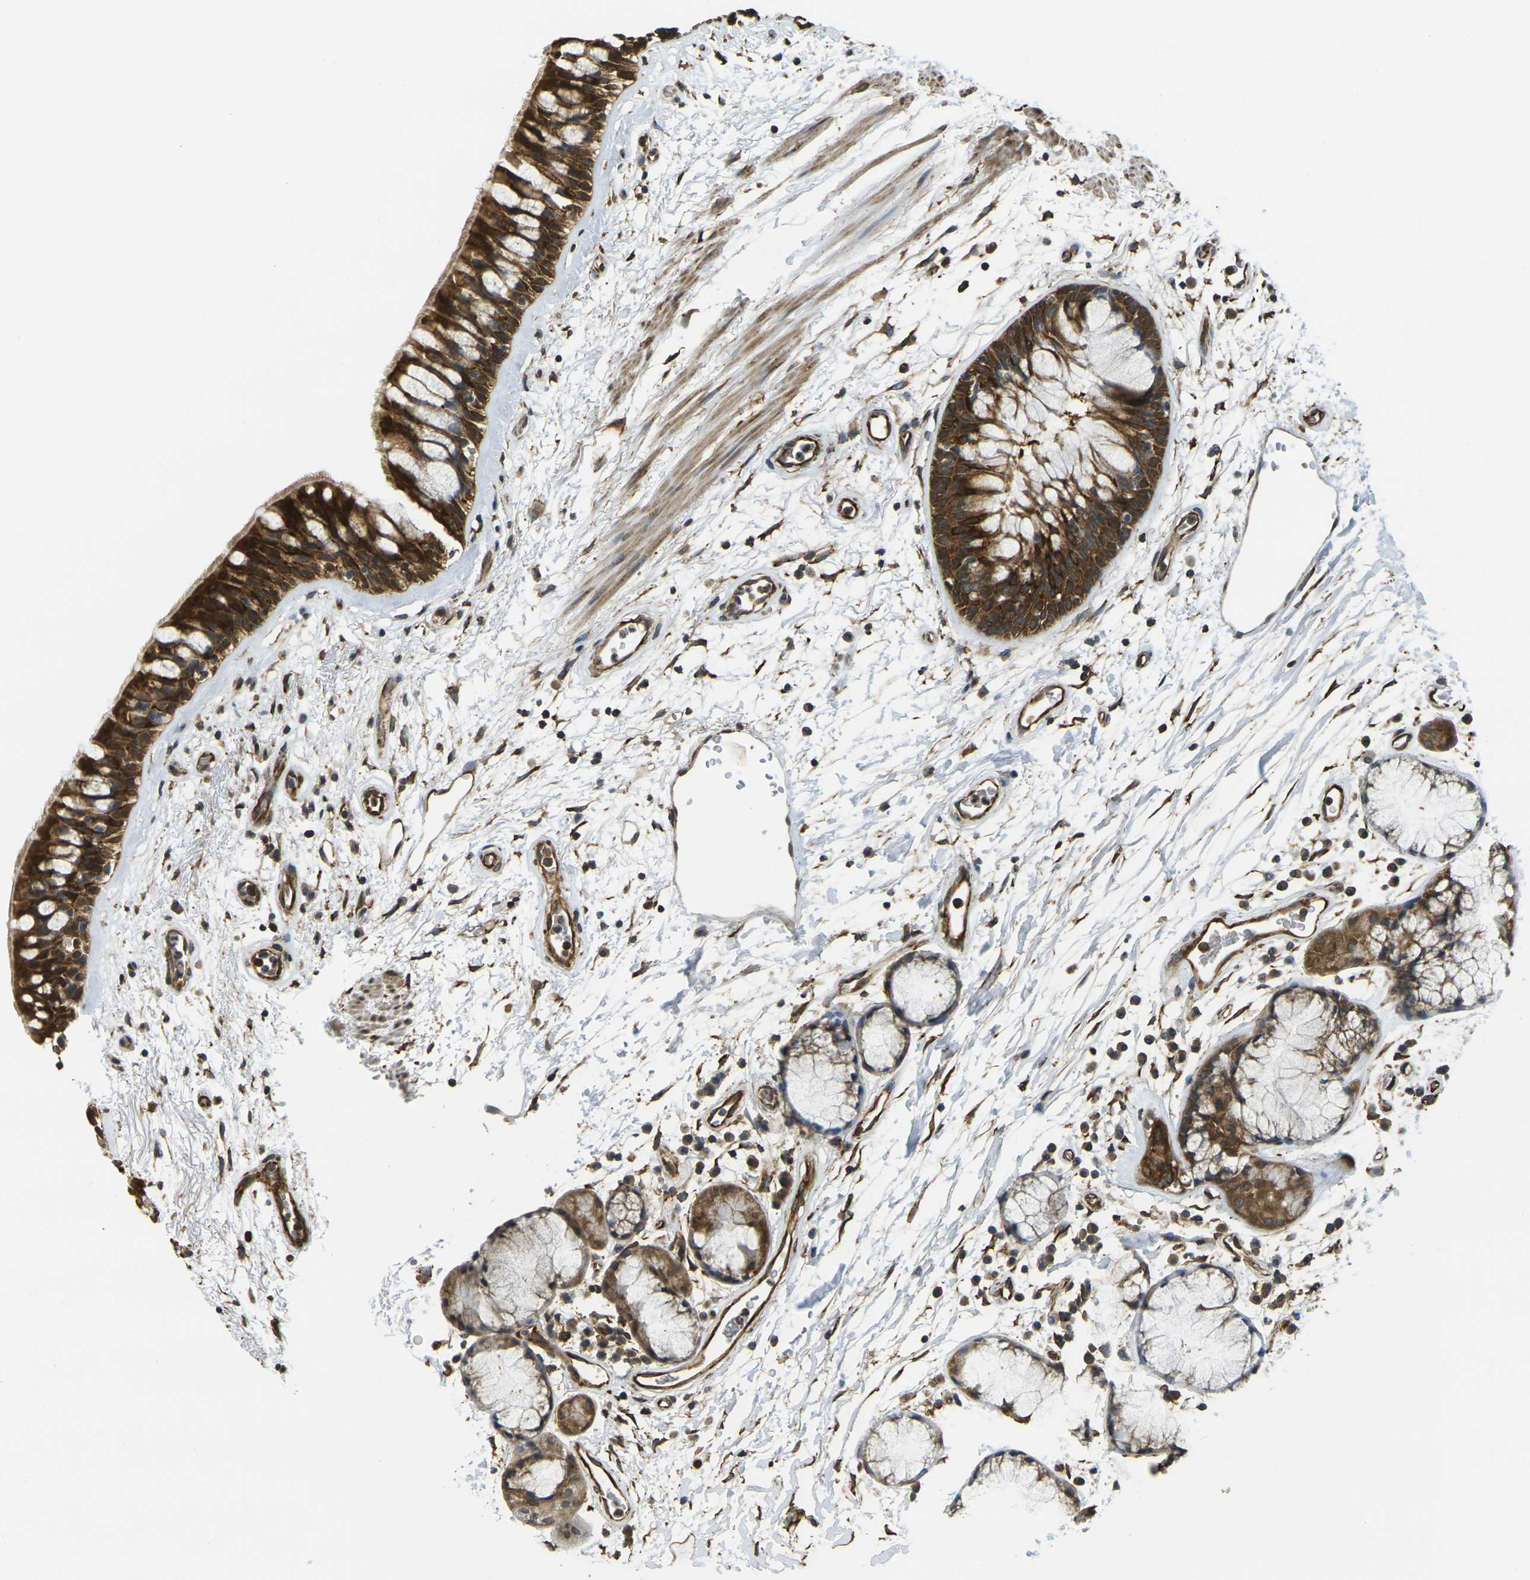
{"staining": {"intensity": "strong", "quantity": ">75%", "location": "cytoplasmic/membranous"}, "tissue": "bronchus", "cell_type": "Respiratory epithelial cells", "image_type": "normal", "snomed": [{"axis": "morphology", "description": "Normal tissue, NOS"}, {"axis": "morphology", "description": "Adenocarcinoma, NOS"}, {"axis": "topography", "description": "Bronchus"}, {"axis": "topography", "description": "Lung"}], "caption": "Immunohistochemistry (IHC) histopathology image of normal bronchus: human bronchus stained using immunohistochemistry demonstrates high levels of strong protein expression localized specifically in the cytoplasmic/membranous of respiratory epithelial cells, appearing as a cytoplasmic/membranous brown color.", "gene": "CAST", "patient": {"sex": "female", "age": 54}}